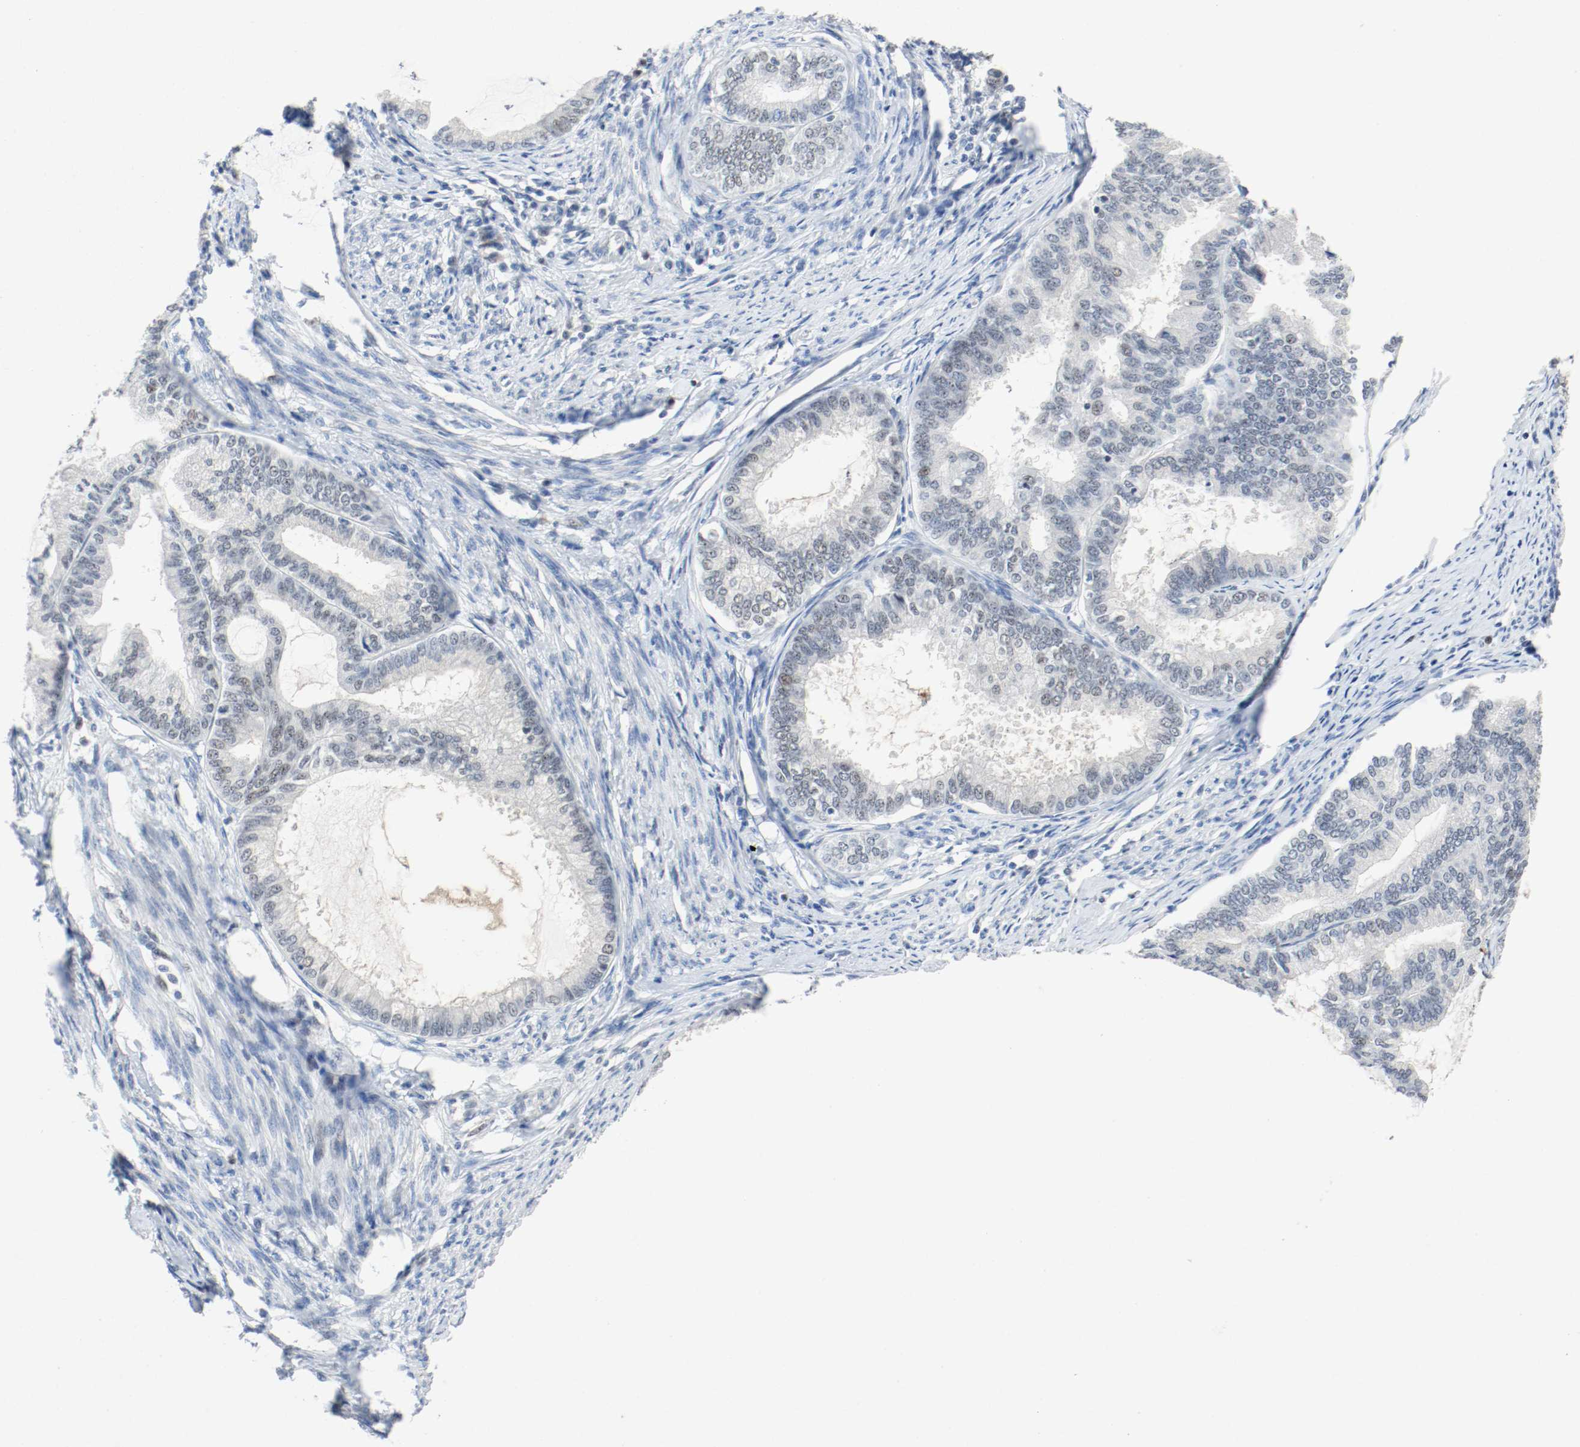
{"staining": {"intensity": "weak", "quantity": "<25%", "location": "nuclear"}, "tissue": "endometrial cancer", "cell_type": "Tumor cells", "image_type": "cancer", "snomed": [{"axis": "morphology", "description": "Adenocarcinoma, NOS"}, {"axis": "topography", "description": "Endometrium"}], "caption": "Adenocarcinoma (endometrial) stained for a protein using immunohistochemistry (IHC) exhibits no expression tumor cells.", "gene": "ASH1L", "patient": {"sex": "female", "age": 86}}